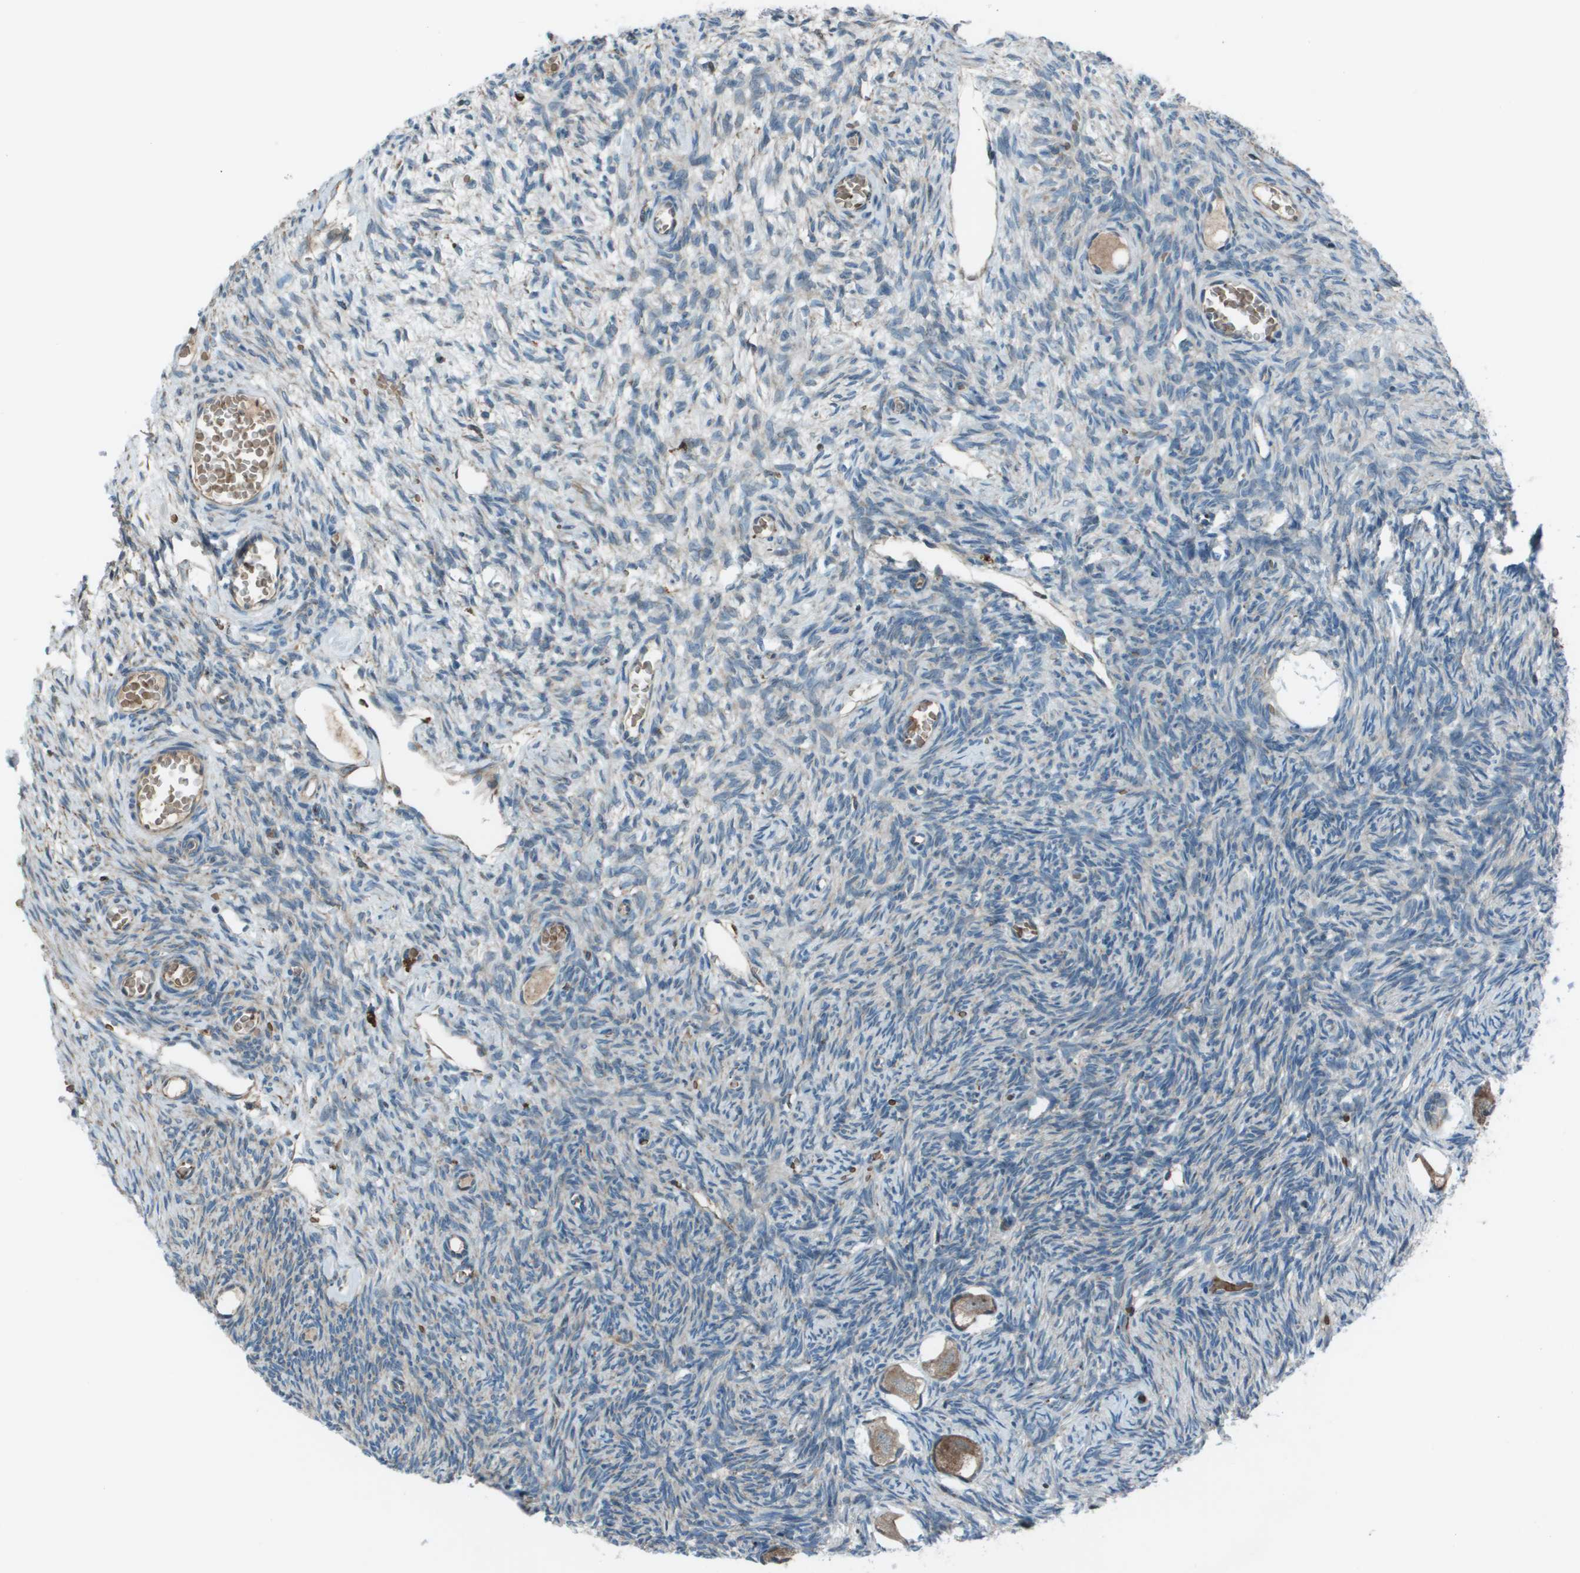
{"staining": {"intensity": "moderate", "quantity": ">75%", "location": "cytoplasmic/membranous"}, "tissue": "ovary", "cell_type": "Follicle cells", "image_type": "normal", "snomed": [{"axis": "morphology", "description": "Normal tissue, NOS"}, {"axis": "topography", "description": "Ovary"}], "caption": "Immunohistochemistry image of normal ovary: human ovary stained using immunohistochemistry (IHC) demonstrates medium levels of moderate protein expression localized specifically in the cytoplasmic/membranous of follicle cells, appearing as a cytoplasmic/membranous brown color.", "gene": "UTS2", "patient": {"sex": "female", "age": 27}}